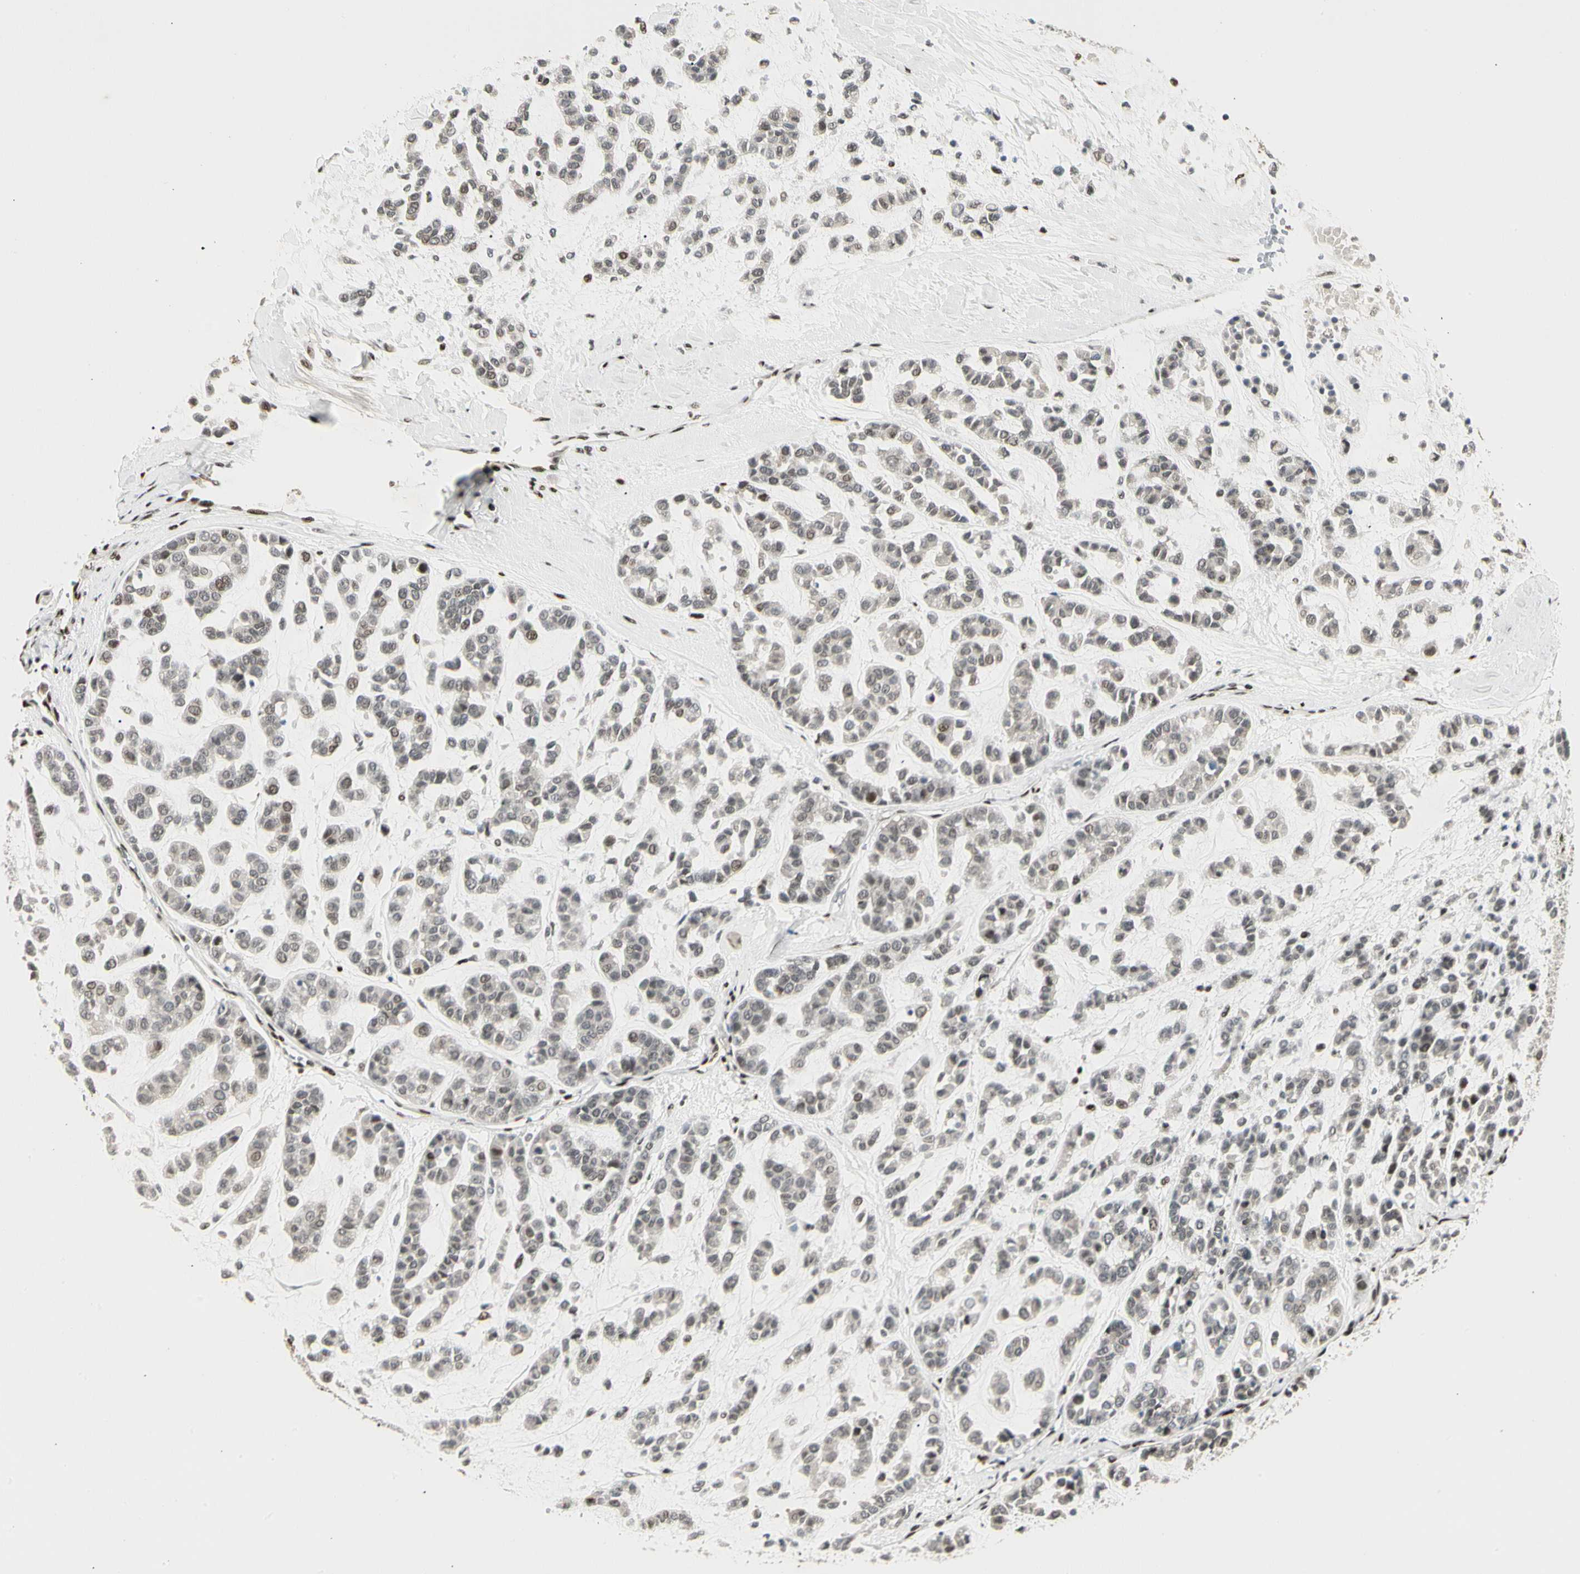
{"staining": {"intensity": "weak", "quantity": "<25%", "location": "nuclear"}, "tissue": "head and neck cancer", "cell_type": "Tumor cells", "image_type": "cancer", "snomed": [{"axis": "morphology", "description": "Adenocarcinoma, NOS"}, {"axis": "morphology", "description": "Adenoma, NOS"}, {"axis": "topography", "description": "Head-Neck"}], "caption": "Immunohistochemistry (IHC) of human head and neck cancer (adenoma) shows no positivity in tumor cells.", "gene": "FOXJ2", "patient": {"sex": "female", "age": 55}}